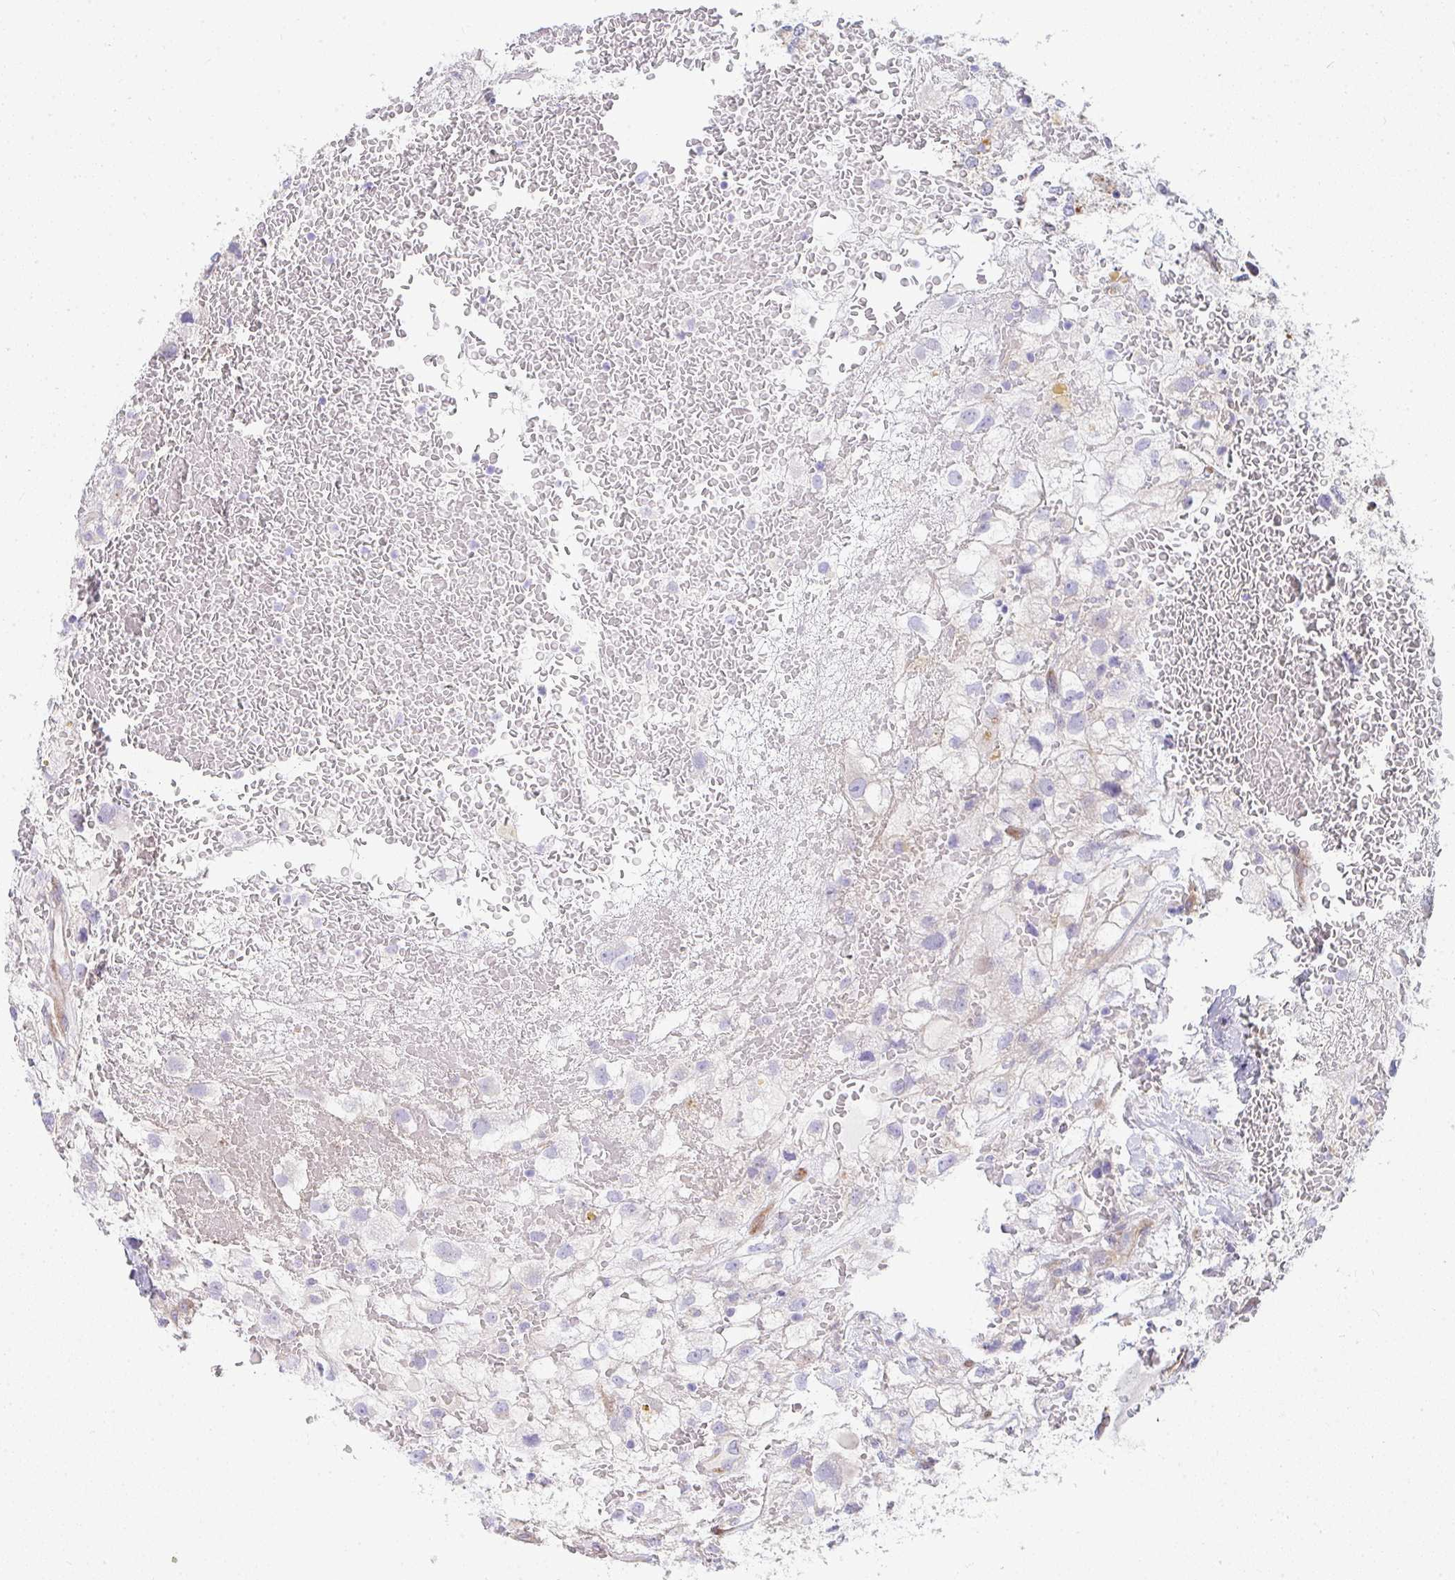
{"staining": {"intensity": "negative", "quantity": "none", "location": "none"}, "tissue": "renal cancer", "cell_type": "Tumor cells", "image_type": "cancer", "snomed": [{"axis": "morphology", "description": "Adenocarcinoma, NOS"}, {"axis": "topography", "description": "Kidney"}], "caption": "Protein analysis of renal adenocarcinoma shows no significant positivity in tumor cells. The staining was performed using DAB to visualize the protein expression in brown, while the nuclei were stained in blue with hematoxylin (Magnification: 20x).", "gene": "GAB1", "patient": {"sex": "male", "age": 59}}